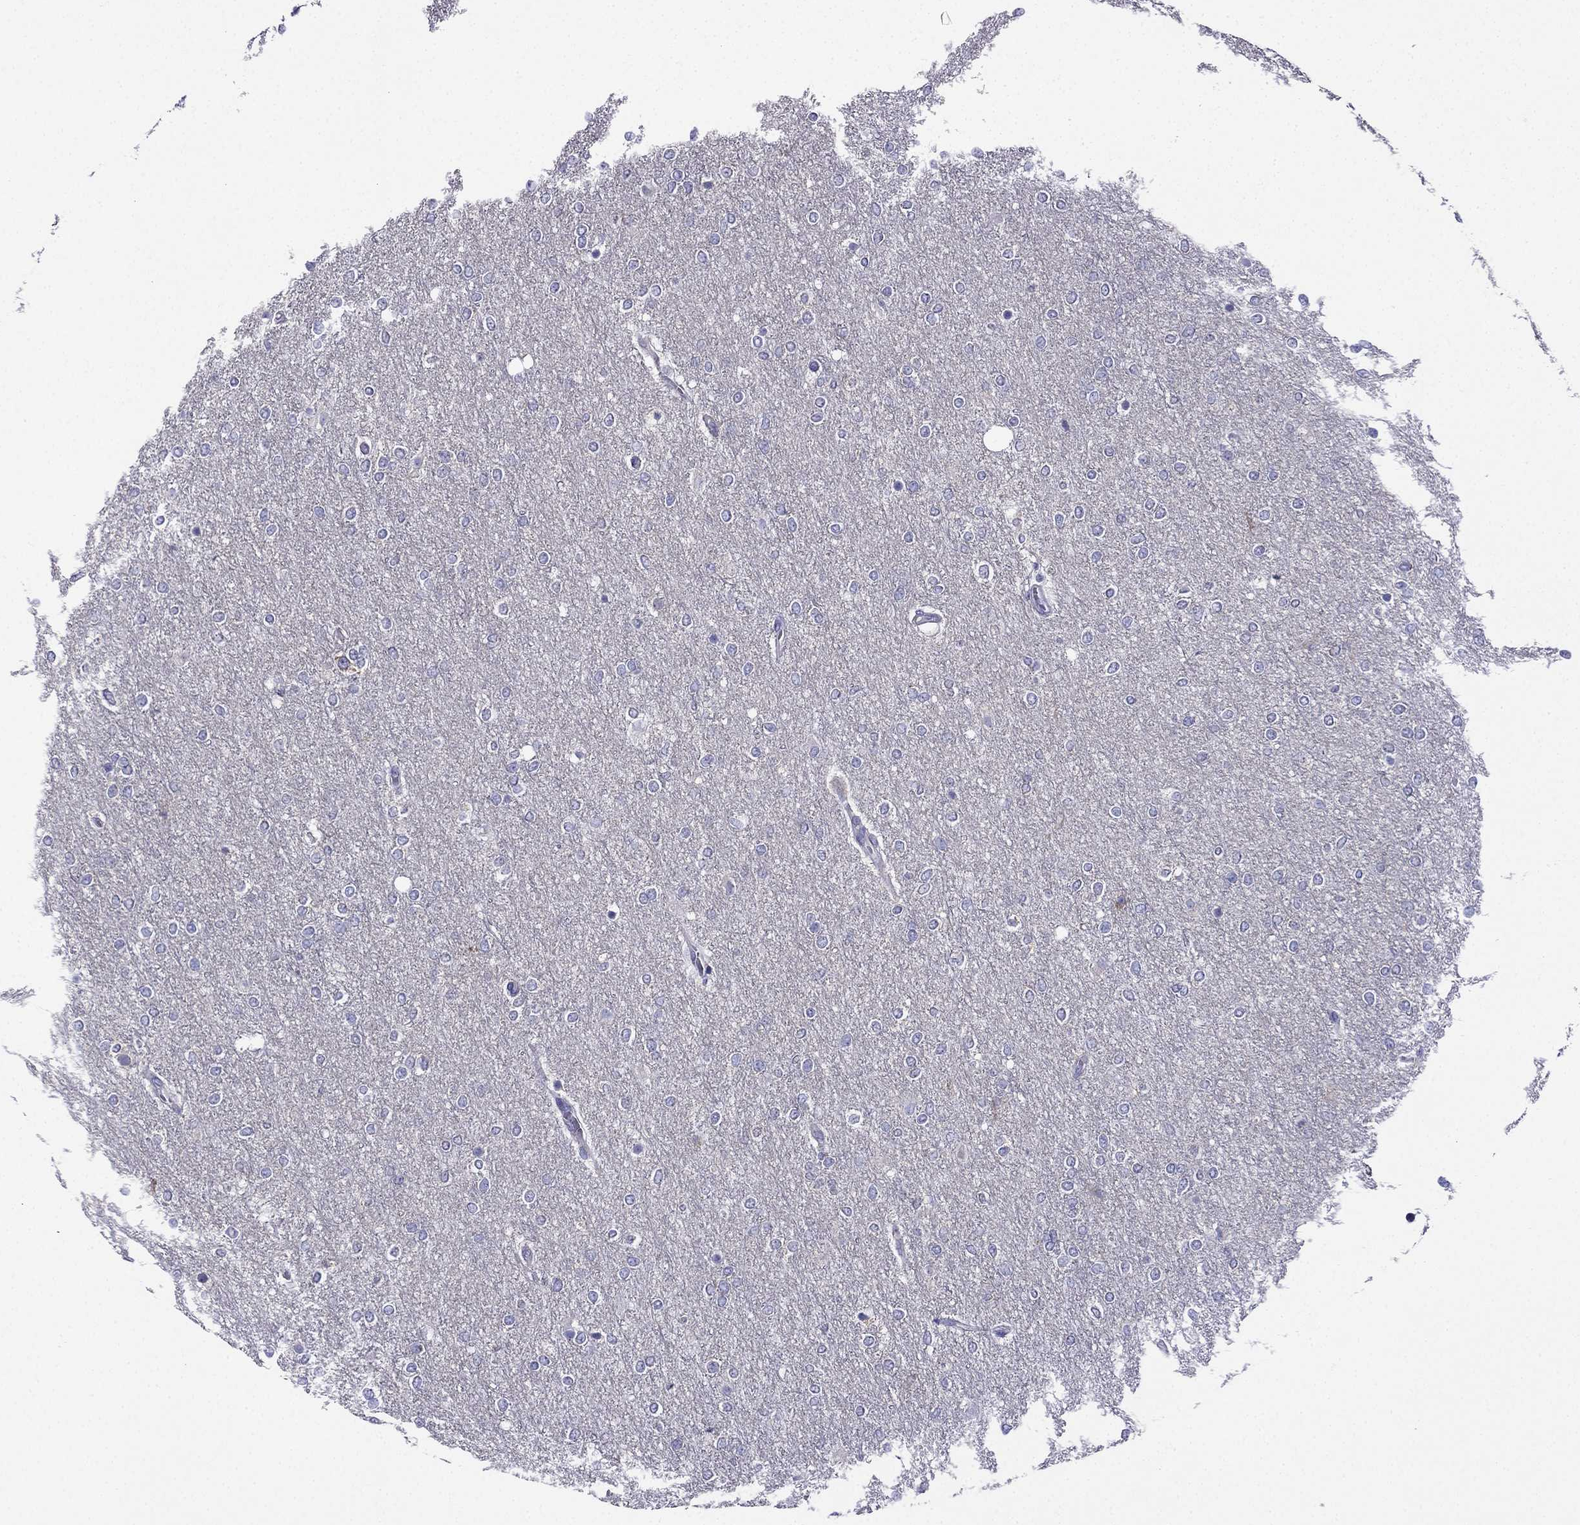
{"staining": {"intensity": "negative", "quantity": "none", "location": "none"}, "tissue": "glioma", "cell_type": "Tumor cells", "image_type": "cancer", "snomed": [{"axis": "morphology", "description": "Glioma, malignant, High grade"}, {"axis": "topography", "description": "Brain"}], "caption": "The histopathology image shows no significant positivity in tumor cells of malignant glioma (high-grade).", "gene": "KIF5A", "patient": {"sex": "female", "age": 61}}